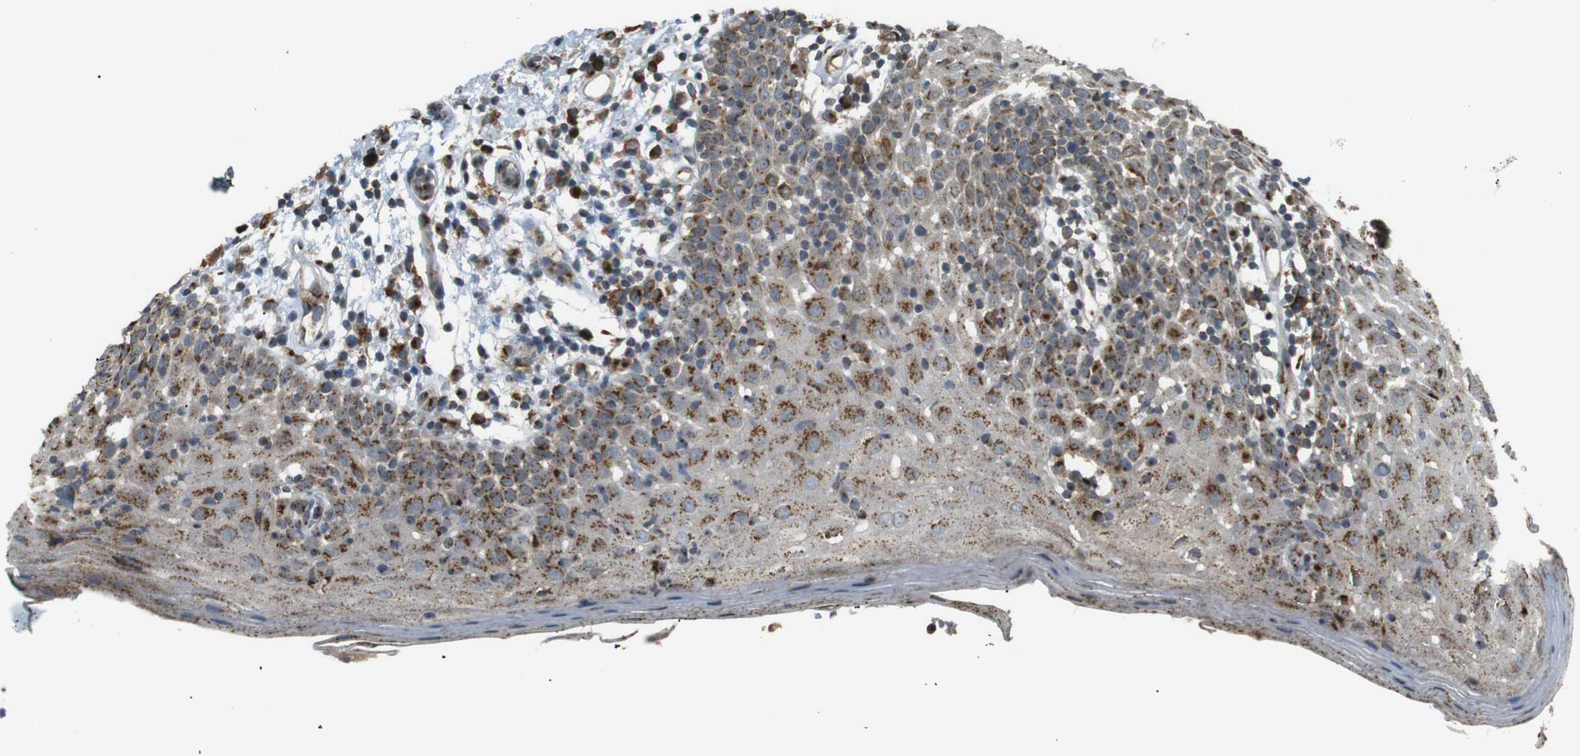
{"staining": {"intensity": "moderate", "quantity": ">75%", "location": "cytoplasmic/membranous"}, "tissue": "oral mucosa", "cell_type": "Squamous epithelial cells", "image_type": "normal", "snomed": [{"axis": "morphology", "description": "Normal tissue, NOS"}, {"axis": "morphology", "description": "Squamous cell carcinoma, NOS"}, {"axis": "topography", "description": "Skeletal muscle"}, {"axis": "topography", "description": "Oral tissue"}], "caption": "Squamous epithelial cells demonstrate medium levels of moderate cytoplasmic/membranous positivity in about >75% of cells in normal human oral mucosa. Nuclei are stained in blue.", "gene": "TMED4", "patient": {"sex": "male", "age": 71}}